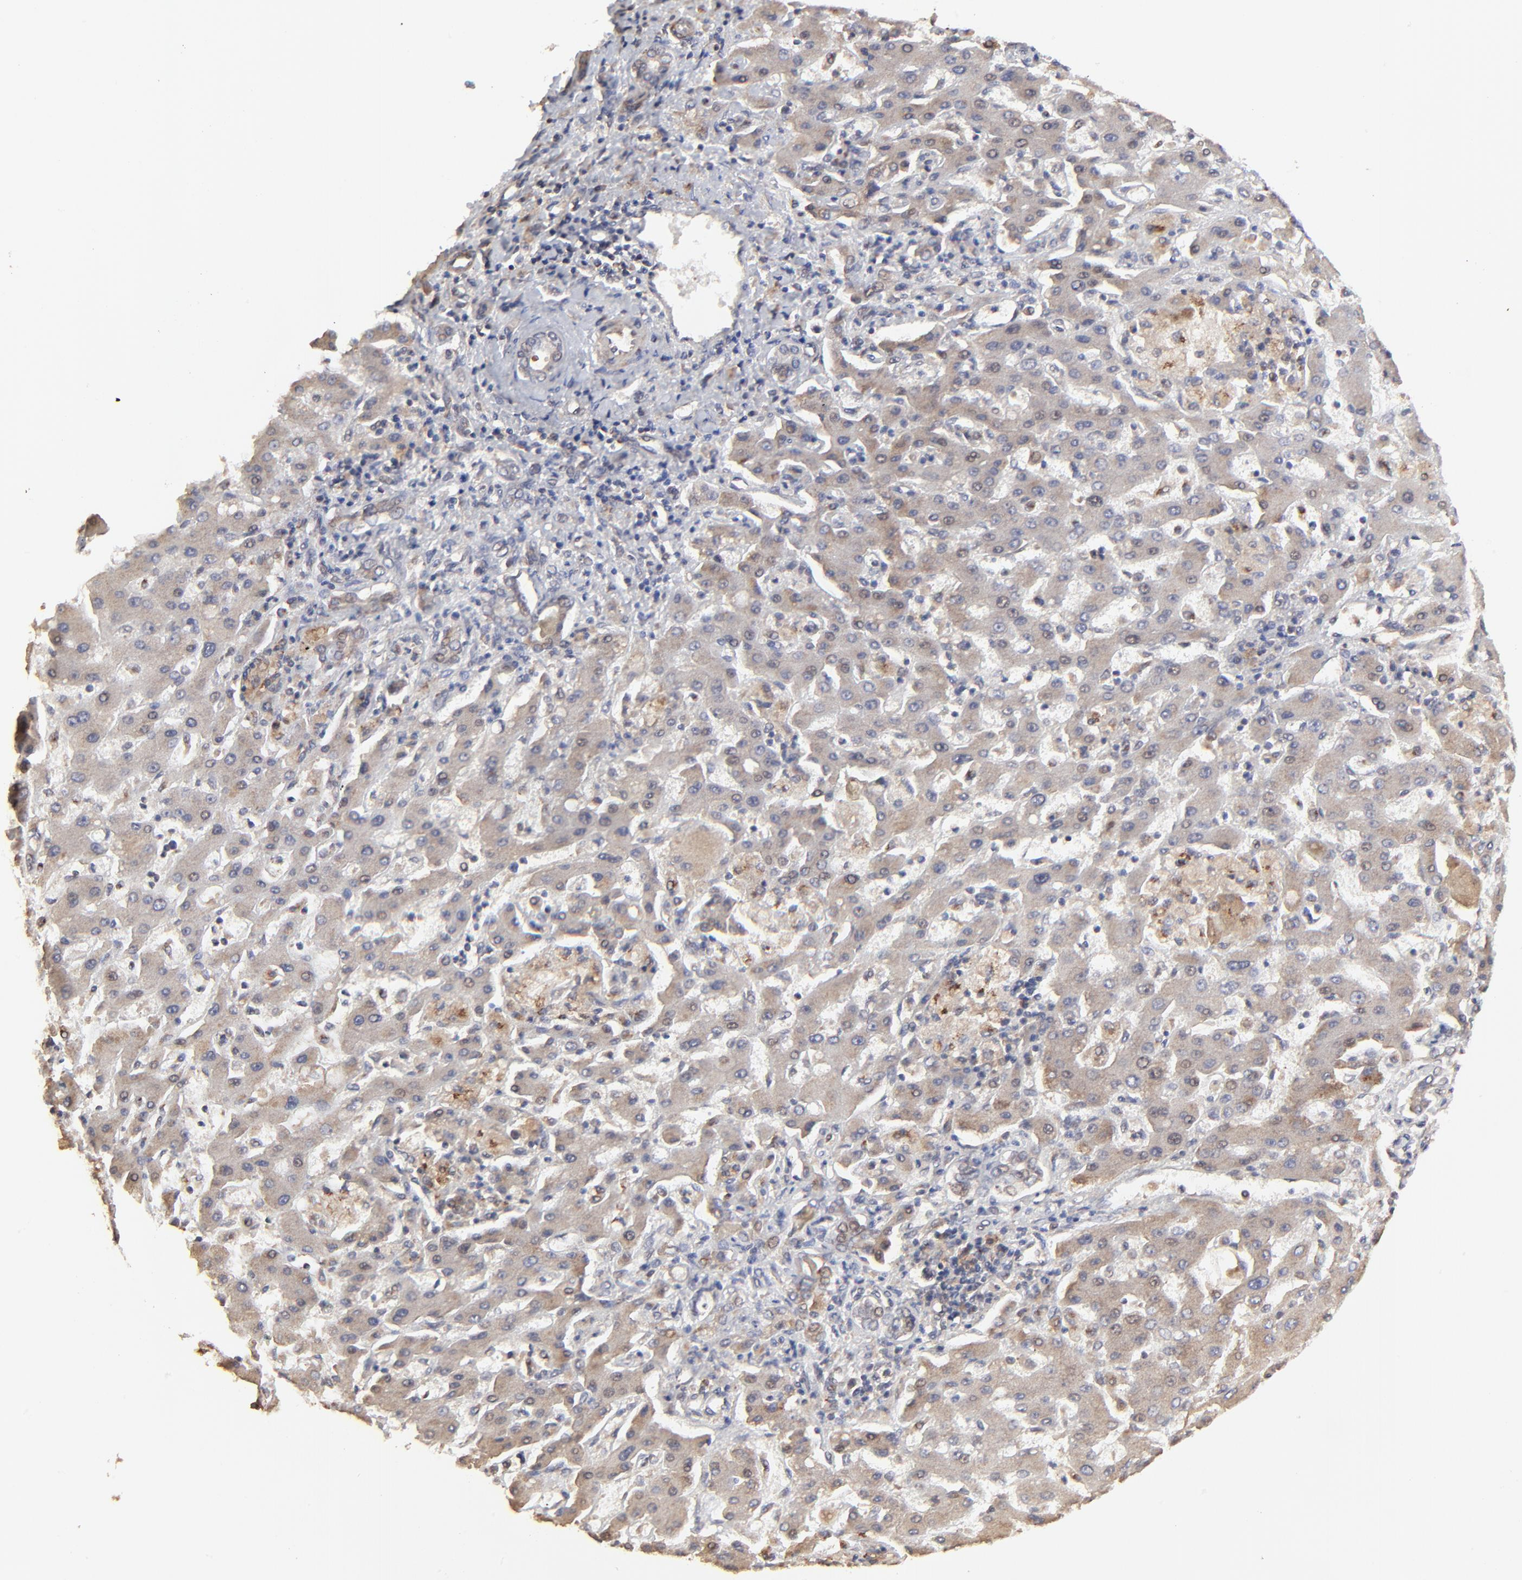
{"staining": {"intensity": "weak", "quantity": ">75%", "location": "cytoplasmic/membranous"}, "tissue": "liver cancer", "cell_type": "Tumor cells", "image_type": "cancer", "snomed": [{"axis": "morphology", "description": "Cholangiocarcinoma"}, {"axis": "topography", "description": "Liver"}], "caption": "A micrograph of cholangiocarcinoma (liver) stained for a protein reveals weak cytoplasmic/membranous brown staining in tumor cells.", "gene": "ELP2", "patient": {"sex": "male", "age": 50}}